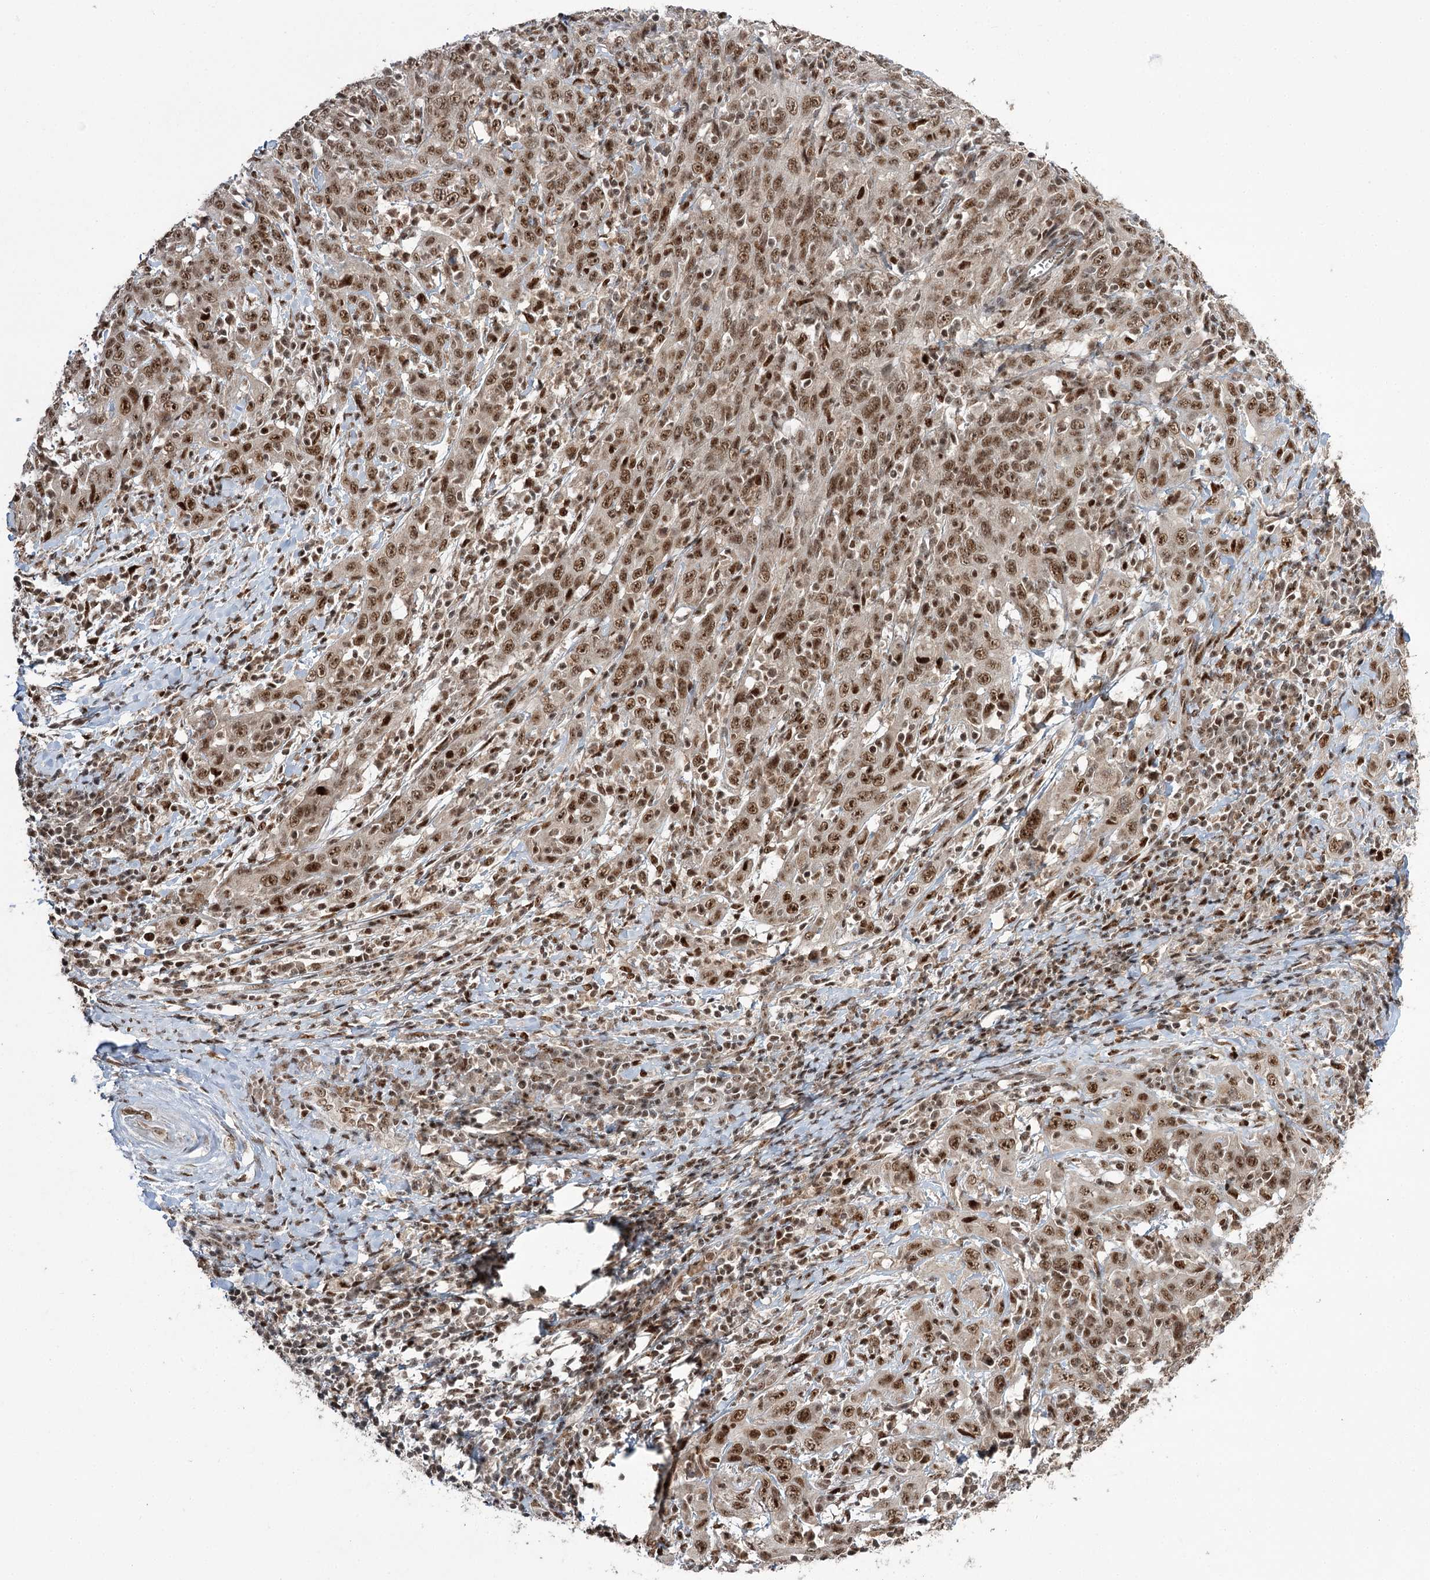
{"staining": {"intensity": "moderate", "quantity": ">75%", "location": "nuclear"}, "tissue": "cervical cancer", "cell_type": "Tumor cells", "image_type": "cancer", "snomed": [{"axis": "morphology", "description": "Squamous cell carcinoma, NOS"}, {"axis": "topography", "description": "Cervix"}], "caption": "Tumor cells exhibit moderate nuclear expression in about >75% of cells in cervical cancer. Nuclei are stained in blue.", "gene": "ERCC3", "patient": {"sex": "female", "age": 46}}